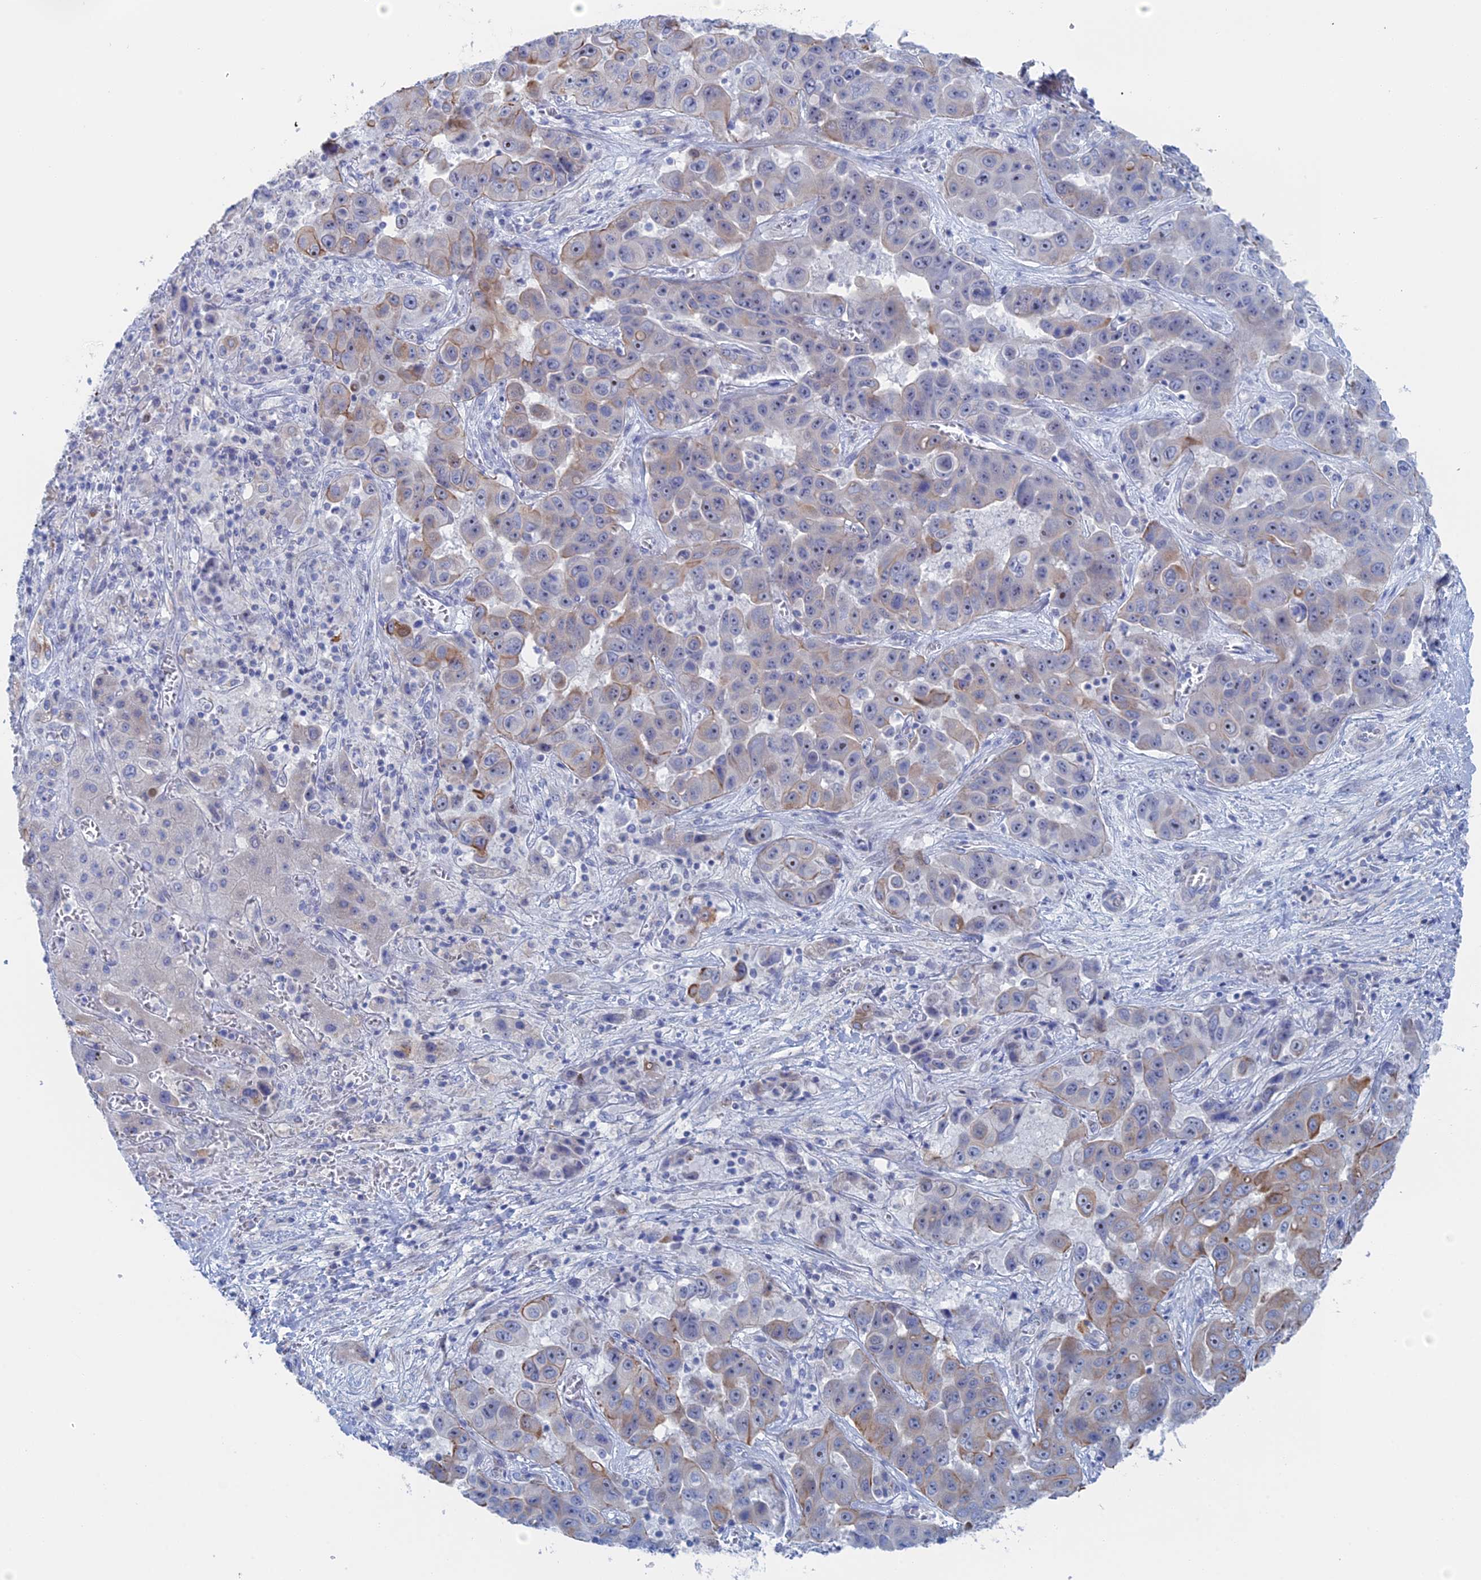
{"staining": {"intensity": "moderate", "quantity": "<25%", "location": "cytoplasmic/membranous"}, "tissue": "liver cancer", "cell_type": "Tumor cells", "image_type": "cancer", "snomed": [{"axis": "morphology", "description": "Cholangiocarcinoma"}, {"axis": "topography", "description": "Liver"}], "caption": "A brown stain labels moderate cytoplasmic/membranous positivity of a protein in cholangiocarcinoma (liver) tumor cells.", "gene": "IL7", "patient": {"sex": "female", "age": 52}}